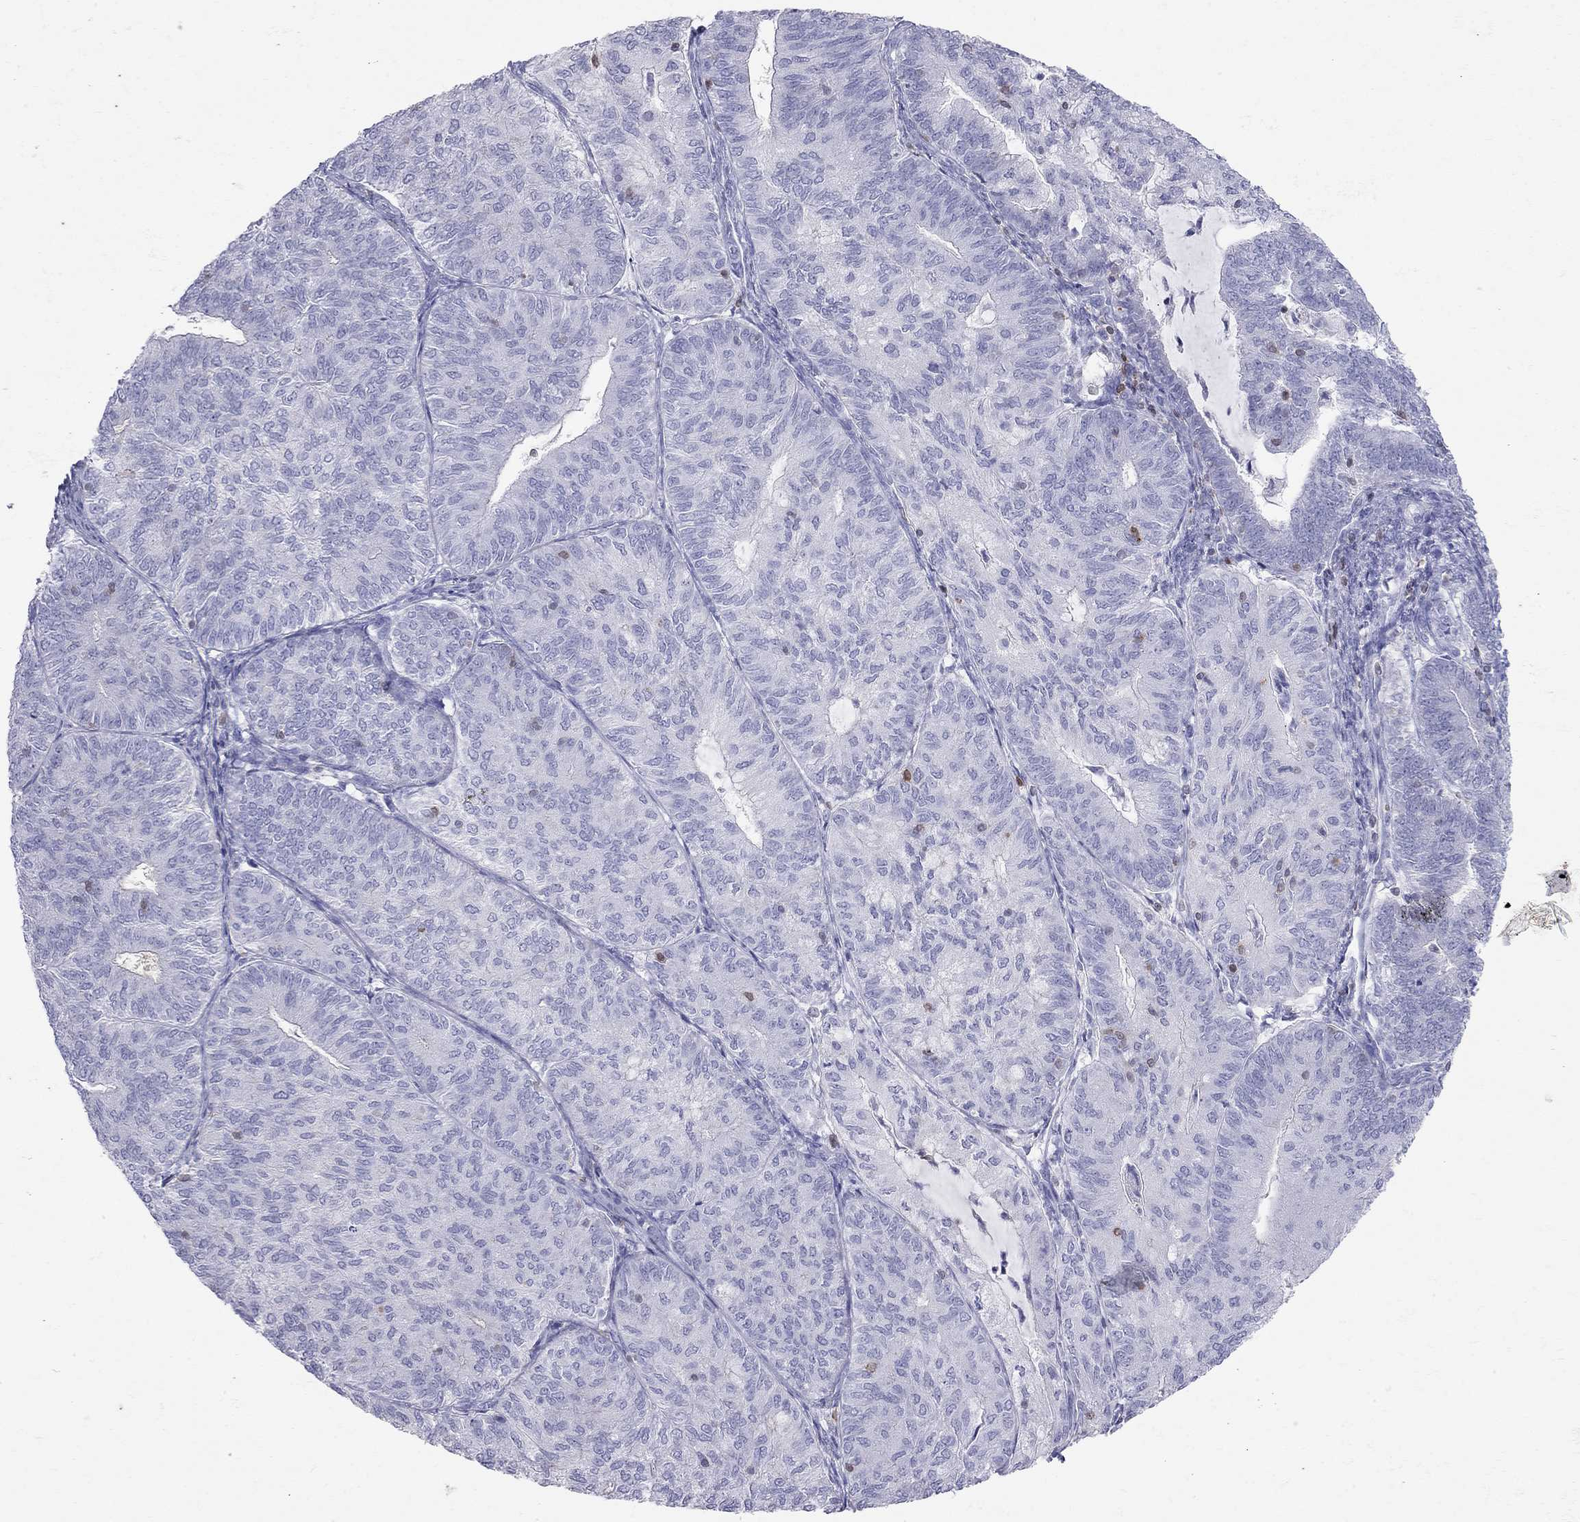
{"staining": {"intensity": "negative", "quantity": "none", "location": "none"}, "tissue": "endometrial cancer", "cell_type": "Tumor cells", "image_type": "cancer", "snomed": [{"axis": "morphology", "description": "Adenocarcinoma, NOS"}, {"axis": "topography", "description": "Endometrium"}], "caption": "This is an immunohistochemistry (IHC) image of endometrial adenocarcinoma. There is no staining in tumor cells.", "gene": "SH2D2A", "patient": {"sex": "female", "age": 82}}